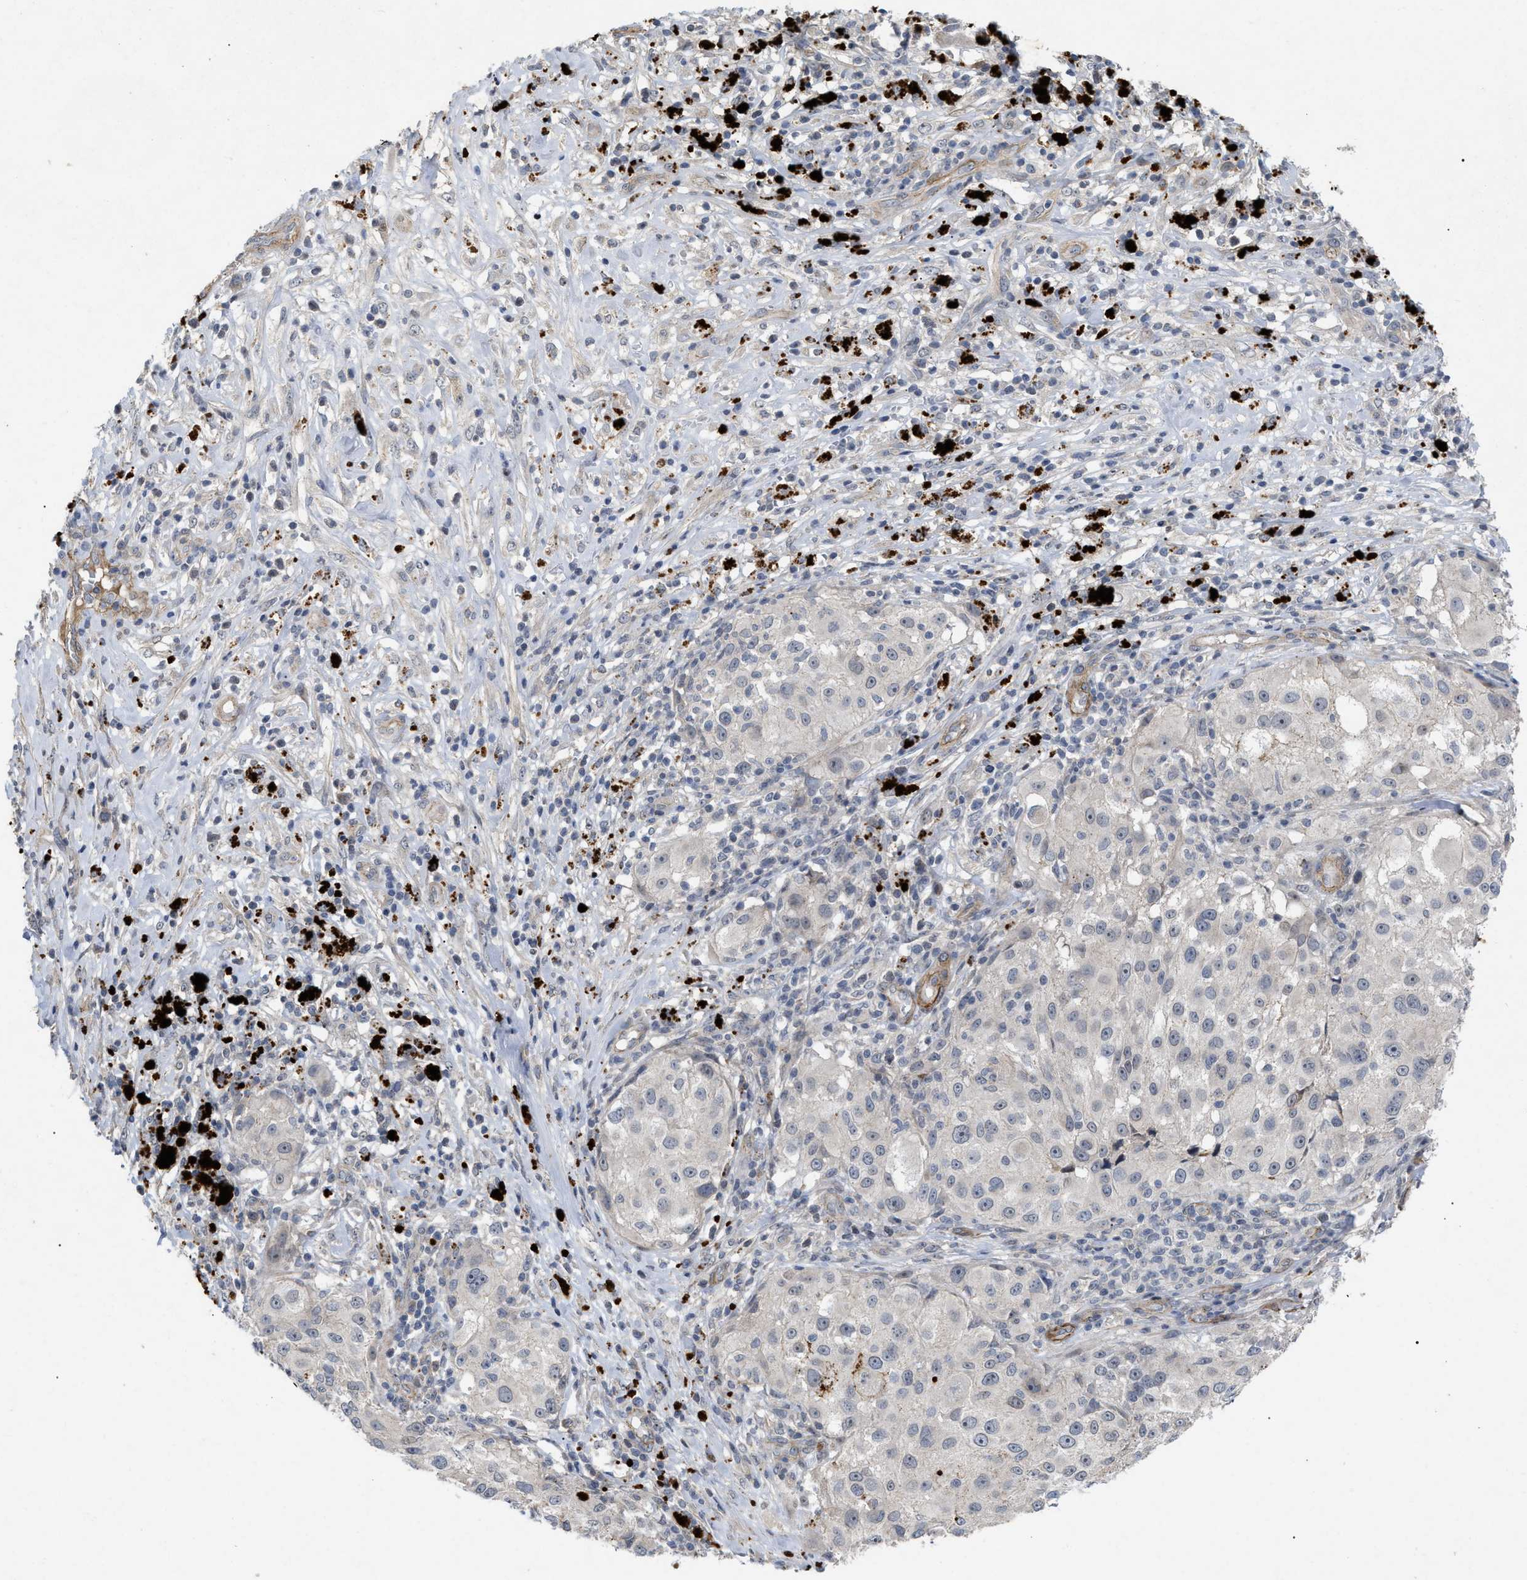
{"staining": {"intensity": "negative", "quantity": "none", "location": "none"}, "tissue": "melanoma", "cell_type": "Tumor cells", "image_type": "cancer", "snomed": [{"axis": "morphology", "description": "Necrosis, NOS"}, {"axis": "morphology", "description": "Malignant melanoma, NOS"}, {"axis": "topography", "description": "Skin"}], "caption": "Immunohistochemical staining of melanoma shows no significant expression in tumor cells. Nuclei are stained in blue.", "gene": "ST6GALNAC6", "patient": {"sex": "female", "age": 87}}